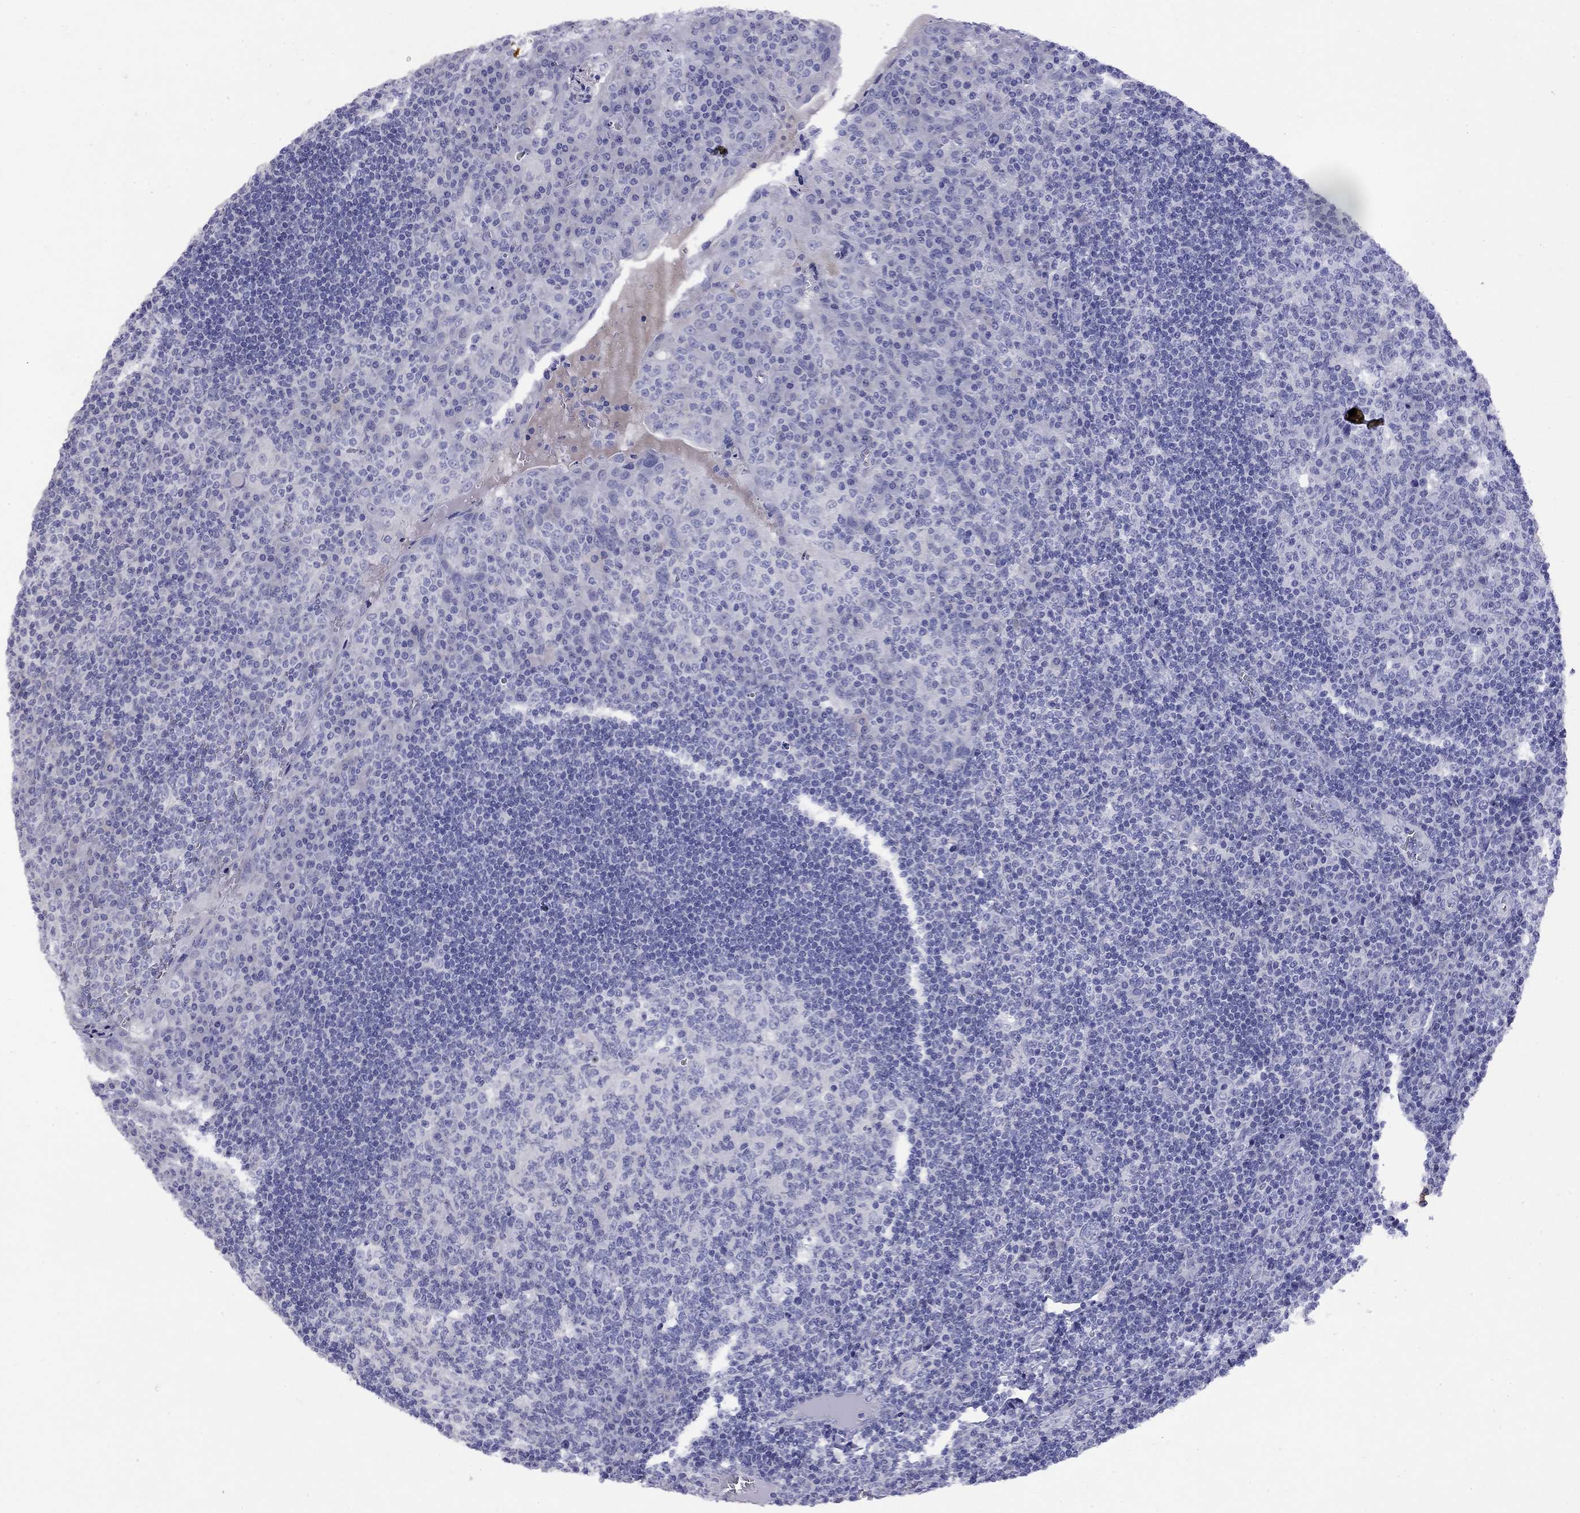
{"staining": {"intensity": "negative", "quantity": "none", "location": "none"}, "tissue": "tonsil", "cell_type": "Germinal center cells", "image_type": "normal", "snomed": [{"axis": "morphology", "description": "Normal tissue, NOS"}, {"axis": "topography", "description": "Tonsil"}], "caption": "Immunohistochemical staining of unremarkable tonsil demonstrates no significant positivity in germinal center cells.", "gene": "GNAT3", "patient": {"sex": "male", "age": 17}}